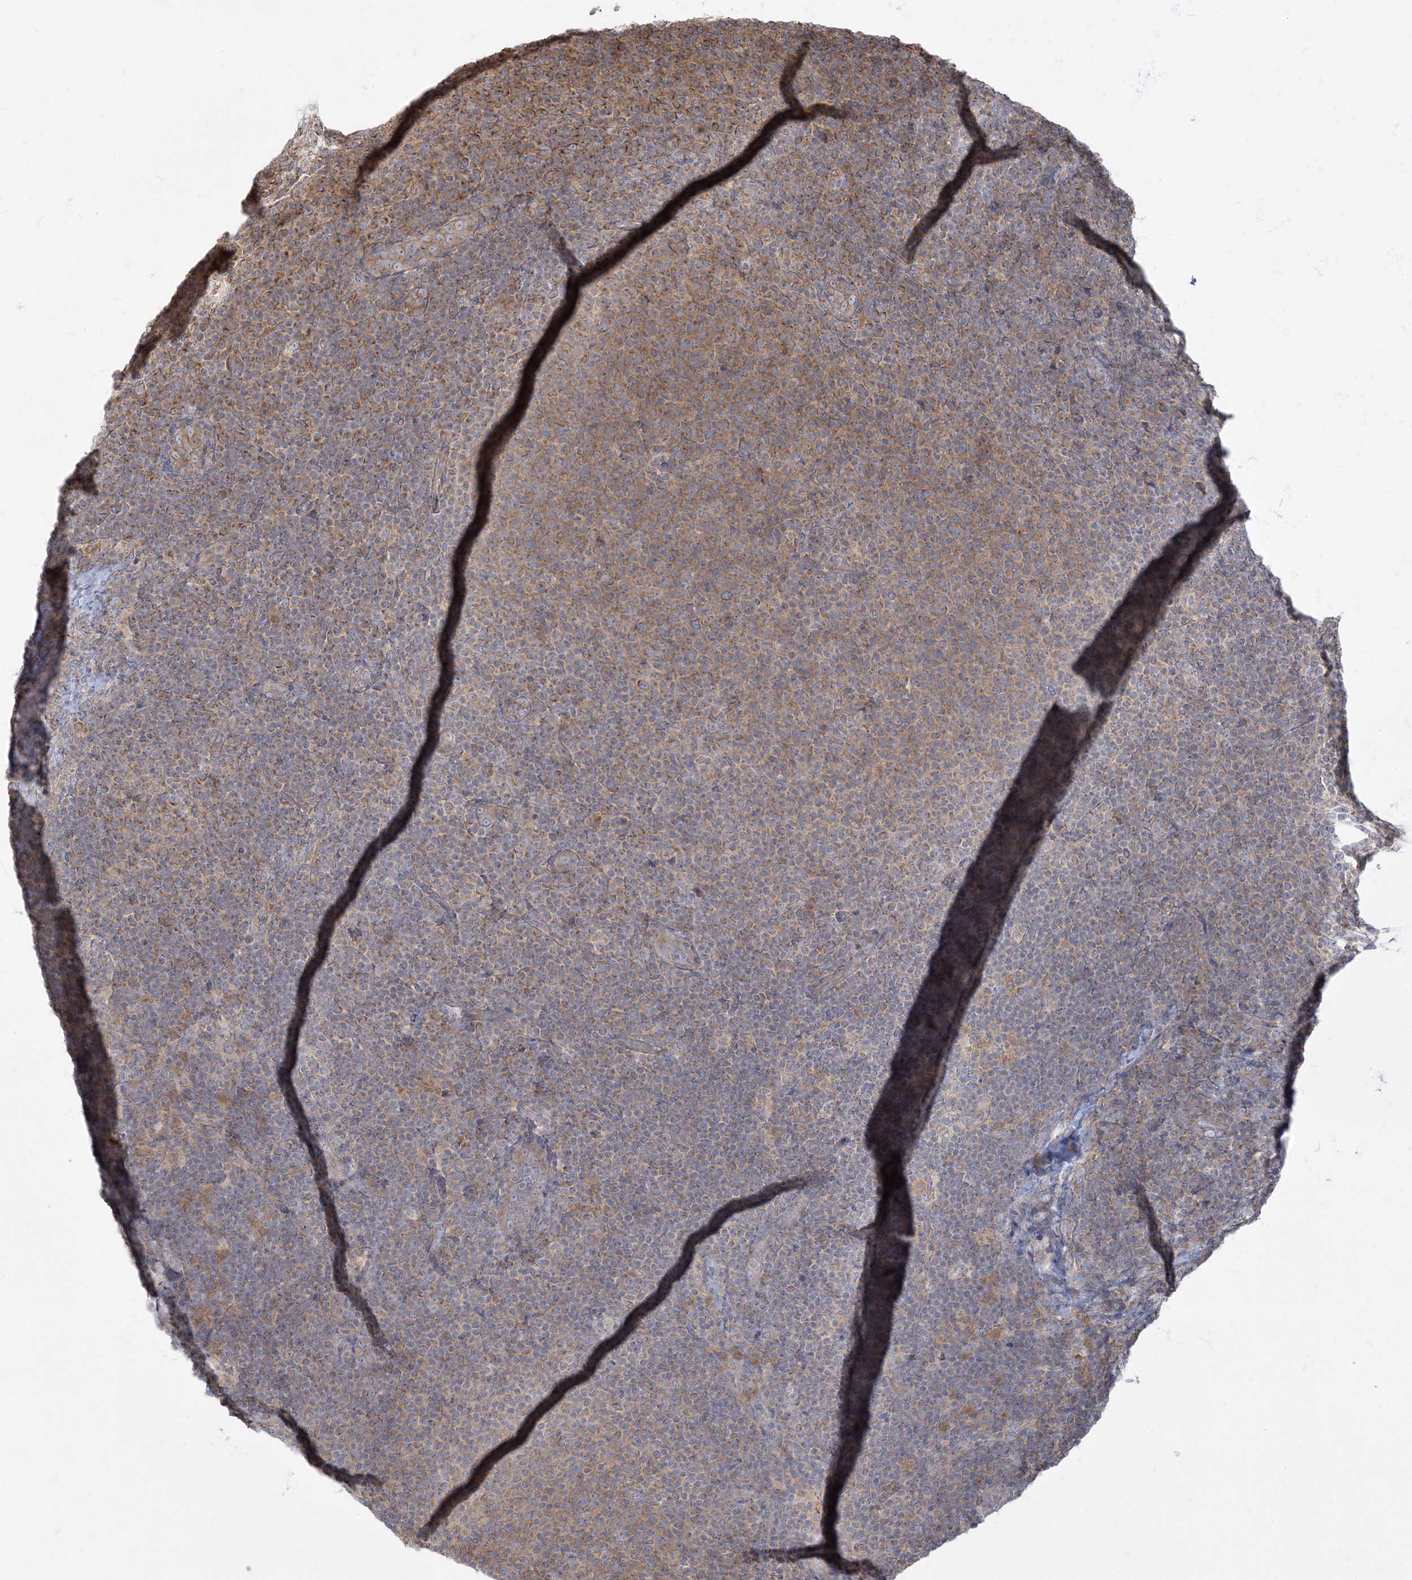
{"staining": {"intensity": "moderate", "quantity": "25%-75%", "location": "cytoplasmic/membranous"}, "tissue": "lymphoma", "cell_type": "Tumor cells", "image_type": "cancer", "snomed": [{"axis": "morphology", "description": "Malignant lymphoma, non-Hodgkin's type, Low grade"}, {"axis": "topography", "description": "Lymph node"}], "caption": "A high-resolution histopathology image shows immunohistochemistry staining of lymphoma, which displays moderate cytoplasmic/membranous expression in approximately 25%-75% of tumor cells. The staining was performed using DAB (3,3'-diaminobenzidine) to visualize the protein expression in brown, while the nuclei were stained in blue with hematoxylin (Magnification: 20x).", "gene": "ZC3H6", "patient": {"sex": "male", "age": 66}}